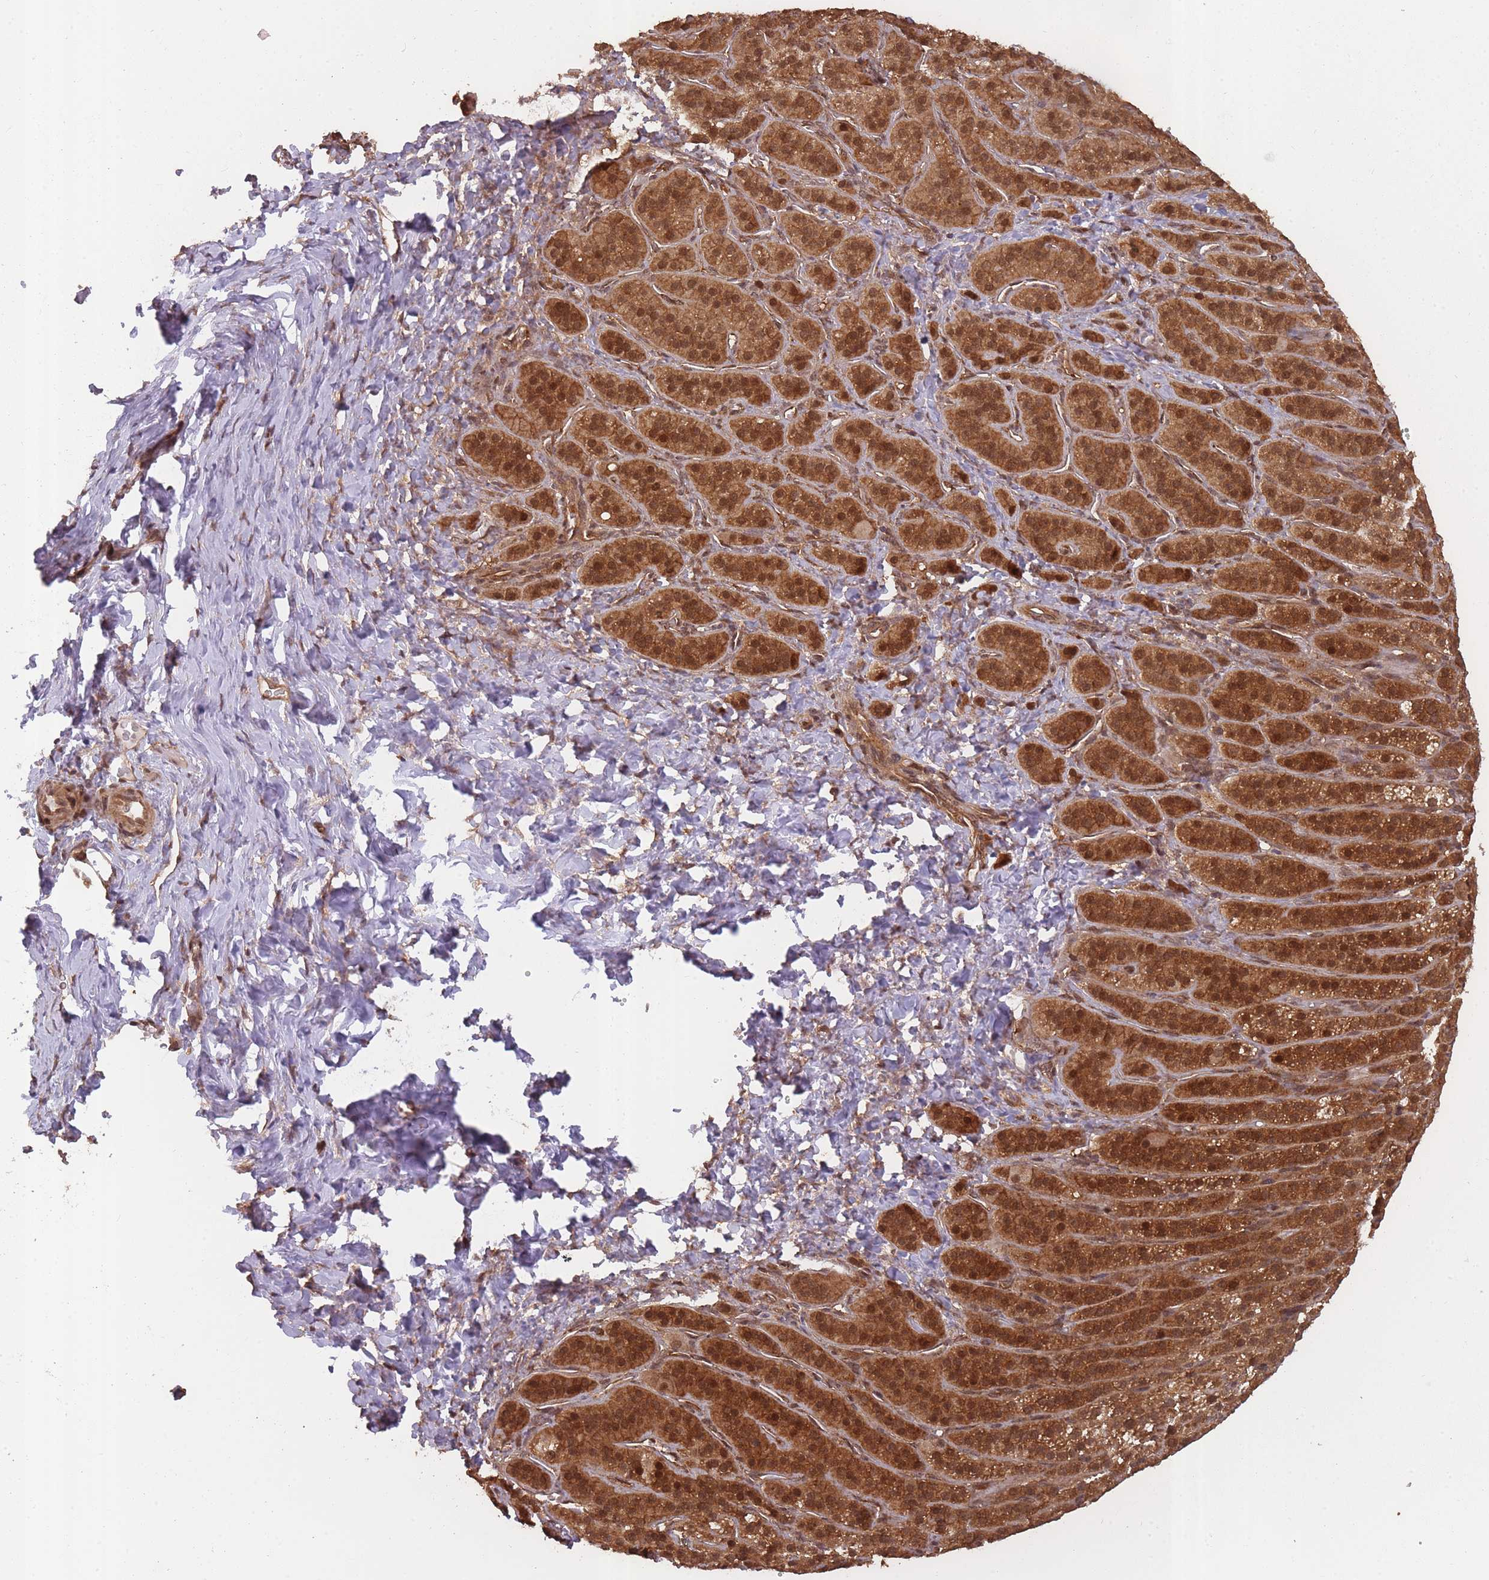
{"staining": {"intensity": "strong", "quantity": ">75%", "location": "cytoplasmic/membranous,nuclear"}, "tissue": "adrenal gland", "cell_type": "Glandular cells", "image_type": "normal", "snomed": [{"axis": "morphology", "description": "Normal tissue, NOS"}, {"axis": "topography", "description": "Adrenal gland"}], "caption": "A histopathology image of human adrenal gland stained for a protein demonstrates strong cytoplasmic/membranous,nuclear brown staining in glandular cells.", "gene": "PPP6R3", "patient": {"sex": "female", "age": 41}}